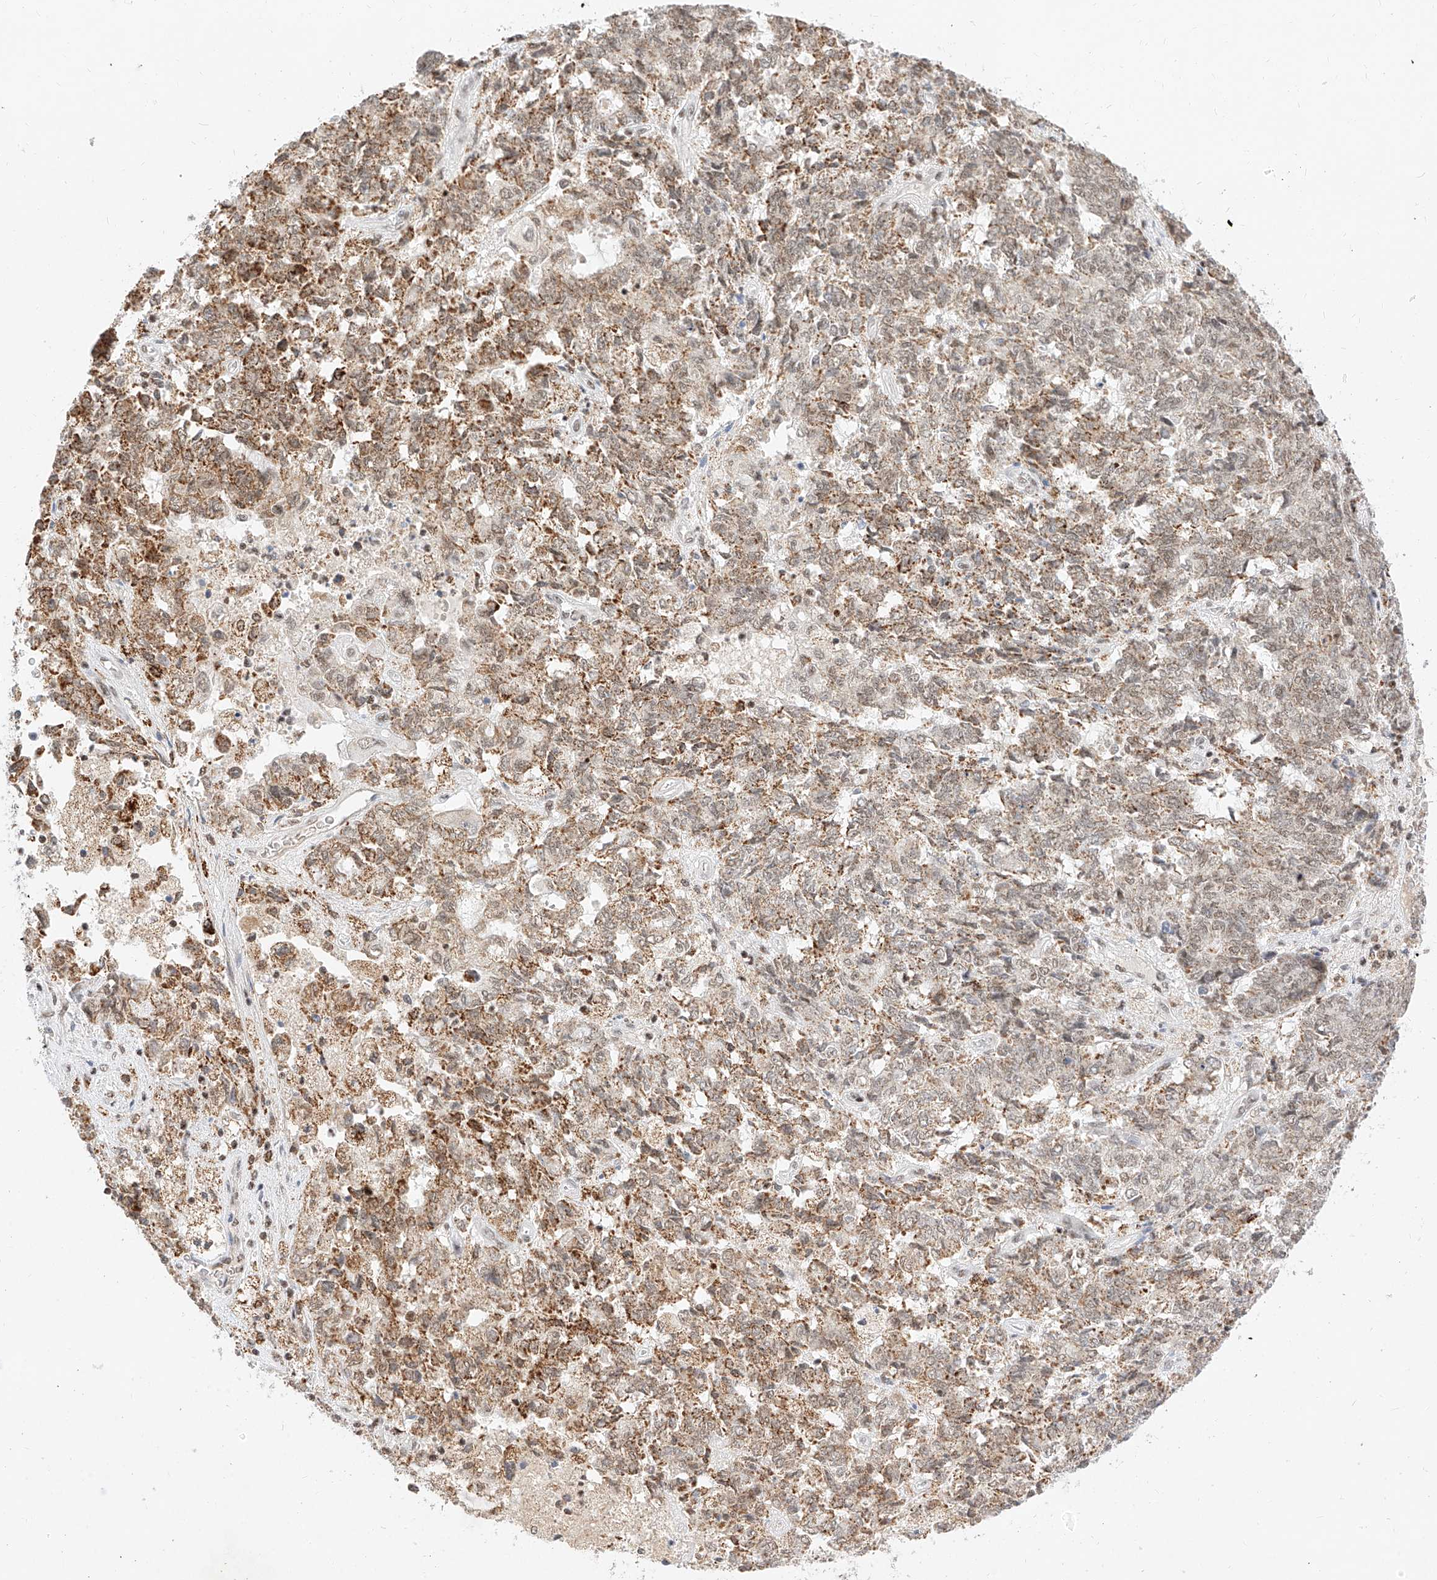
{"staining": {"intensity": "moderate", "quantity": "25%-75%", "location": "cytoplasmic/membranous,nuclear"}, "tissue": "endometrial cancer", "cell_type": "Tumor cells", "image_type": "cancer", "snomed": [{"axis": "morphology", "description": "Adenocarcinoma, NOS"}, {"axis": "topography", "description": "Endometrium"}], "caption": "High-power microscopy captured an IHC photomicrograph of endometrial cancer (adenocarcinoma), revealing moderate cytoplasmic/membranous and nuclear positivity in about 25%-75% of tumor cells.", "gene": "NRF1", "patient": {"sex": "female", "age": 80}}